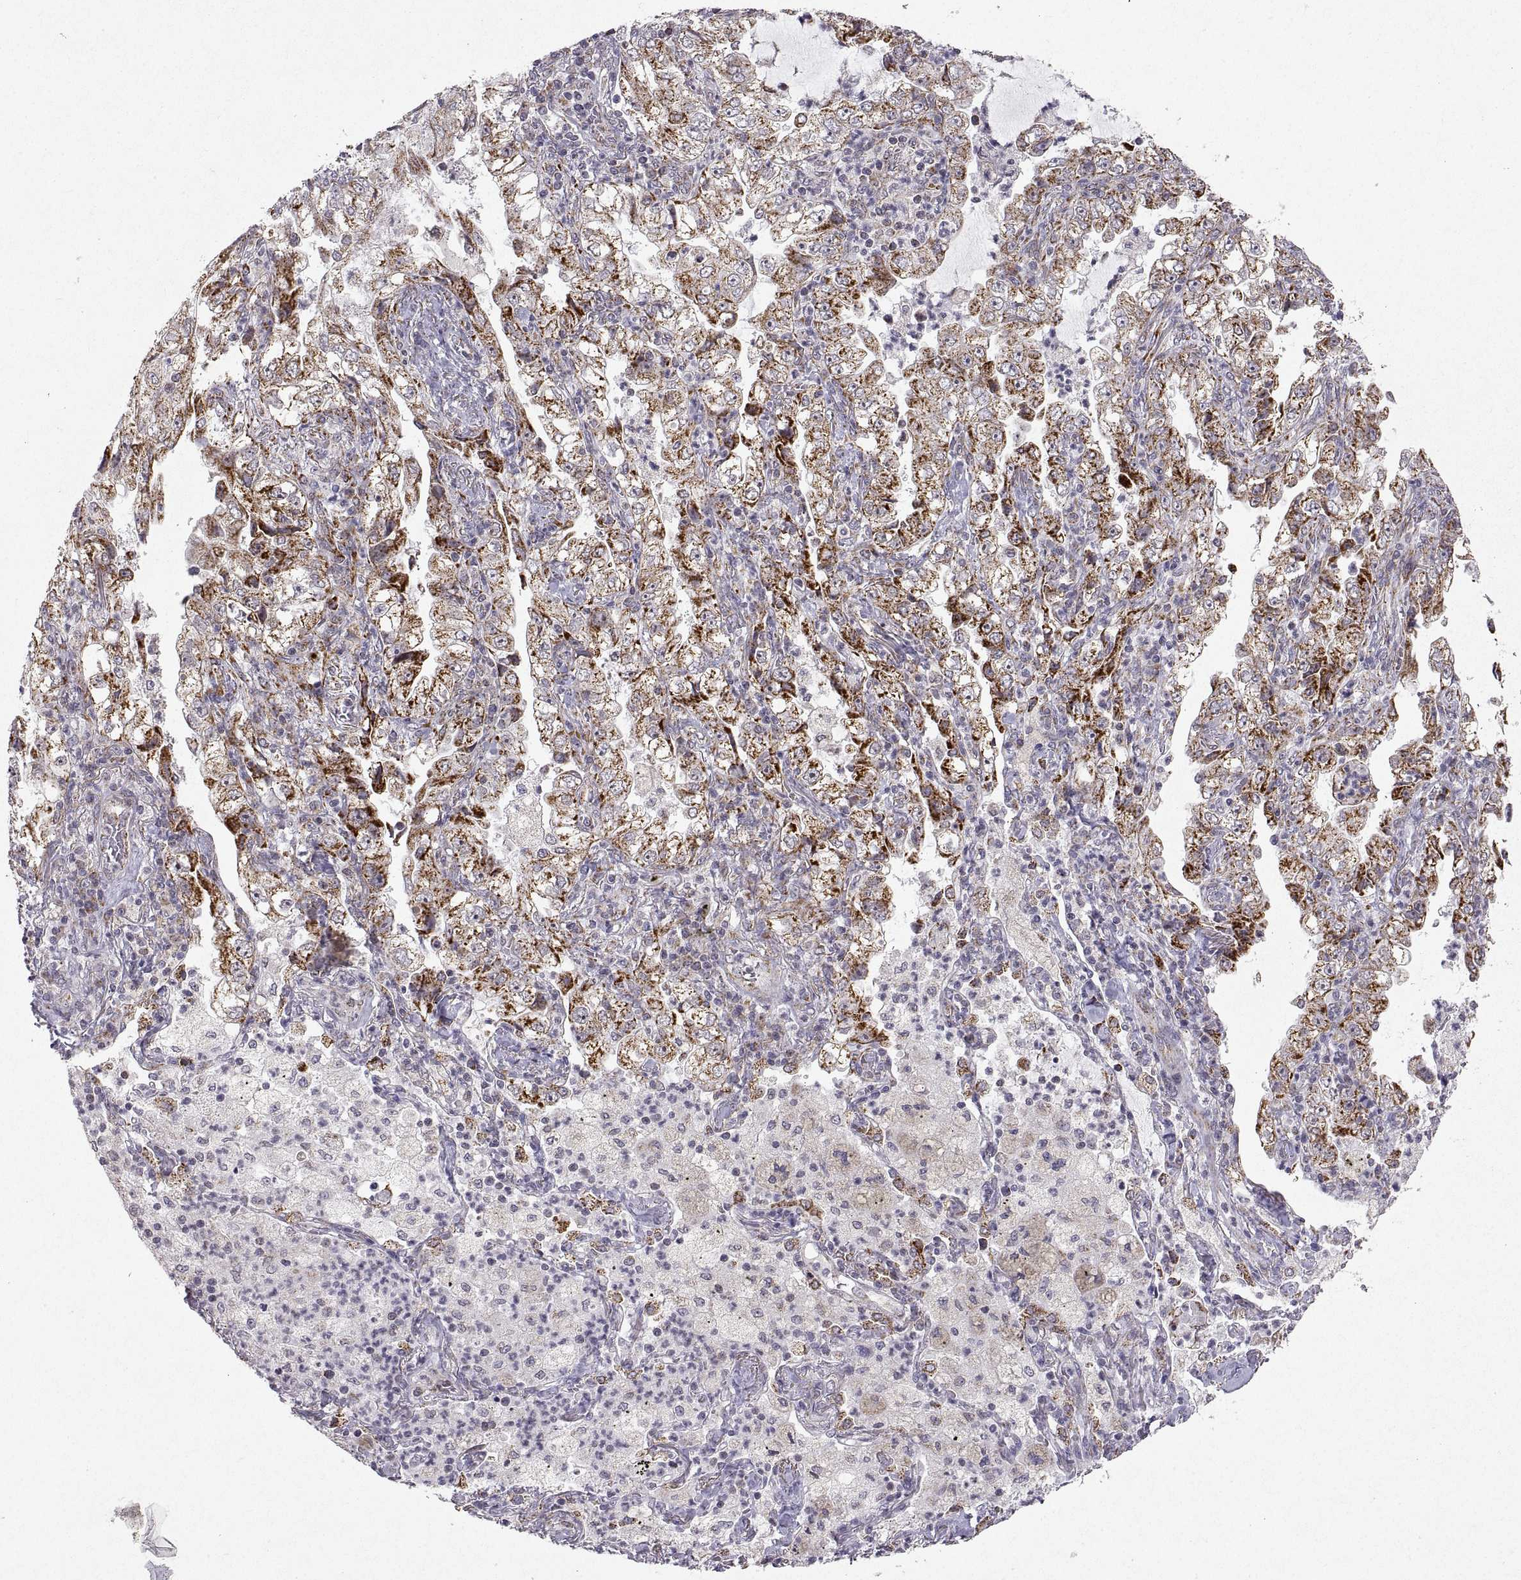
{"staining": {"intensity": "moderate", "quantity": "25%-75%", "location": "cytoplasmic/membranous"}, "tissue": "lung cancer", "cell_type": "Tumor cells", "image_type": "cancer", "snomed": [{"axis": "morphology", "description": "Adenocarcinoma, NOS"}, {"axis": "topography", "description": "Lung"}], "caption": "An image of adenocarcinoma (lung) stained for a protein shows moderate cytoplasmic/membranous brown staining in tumor cells.", "gene": "MANBAL", "patient": {"sex": "female", "age": 73}}